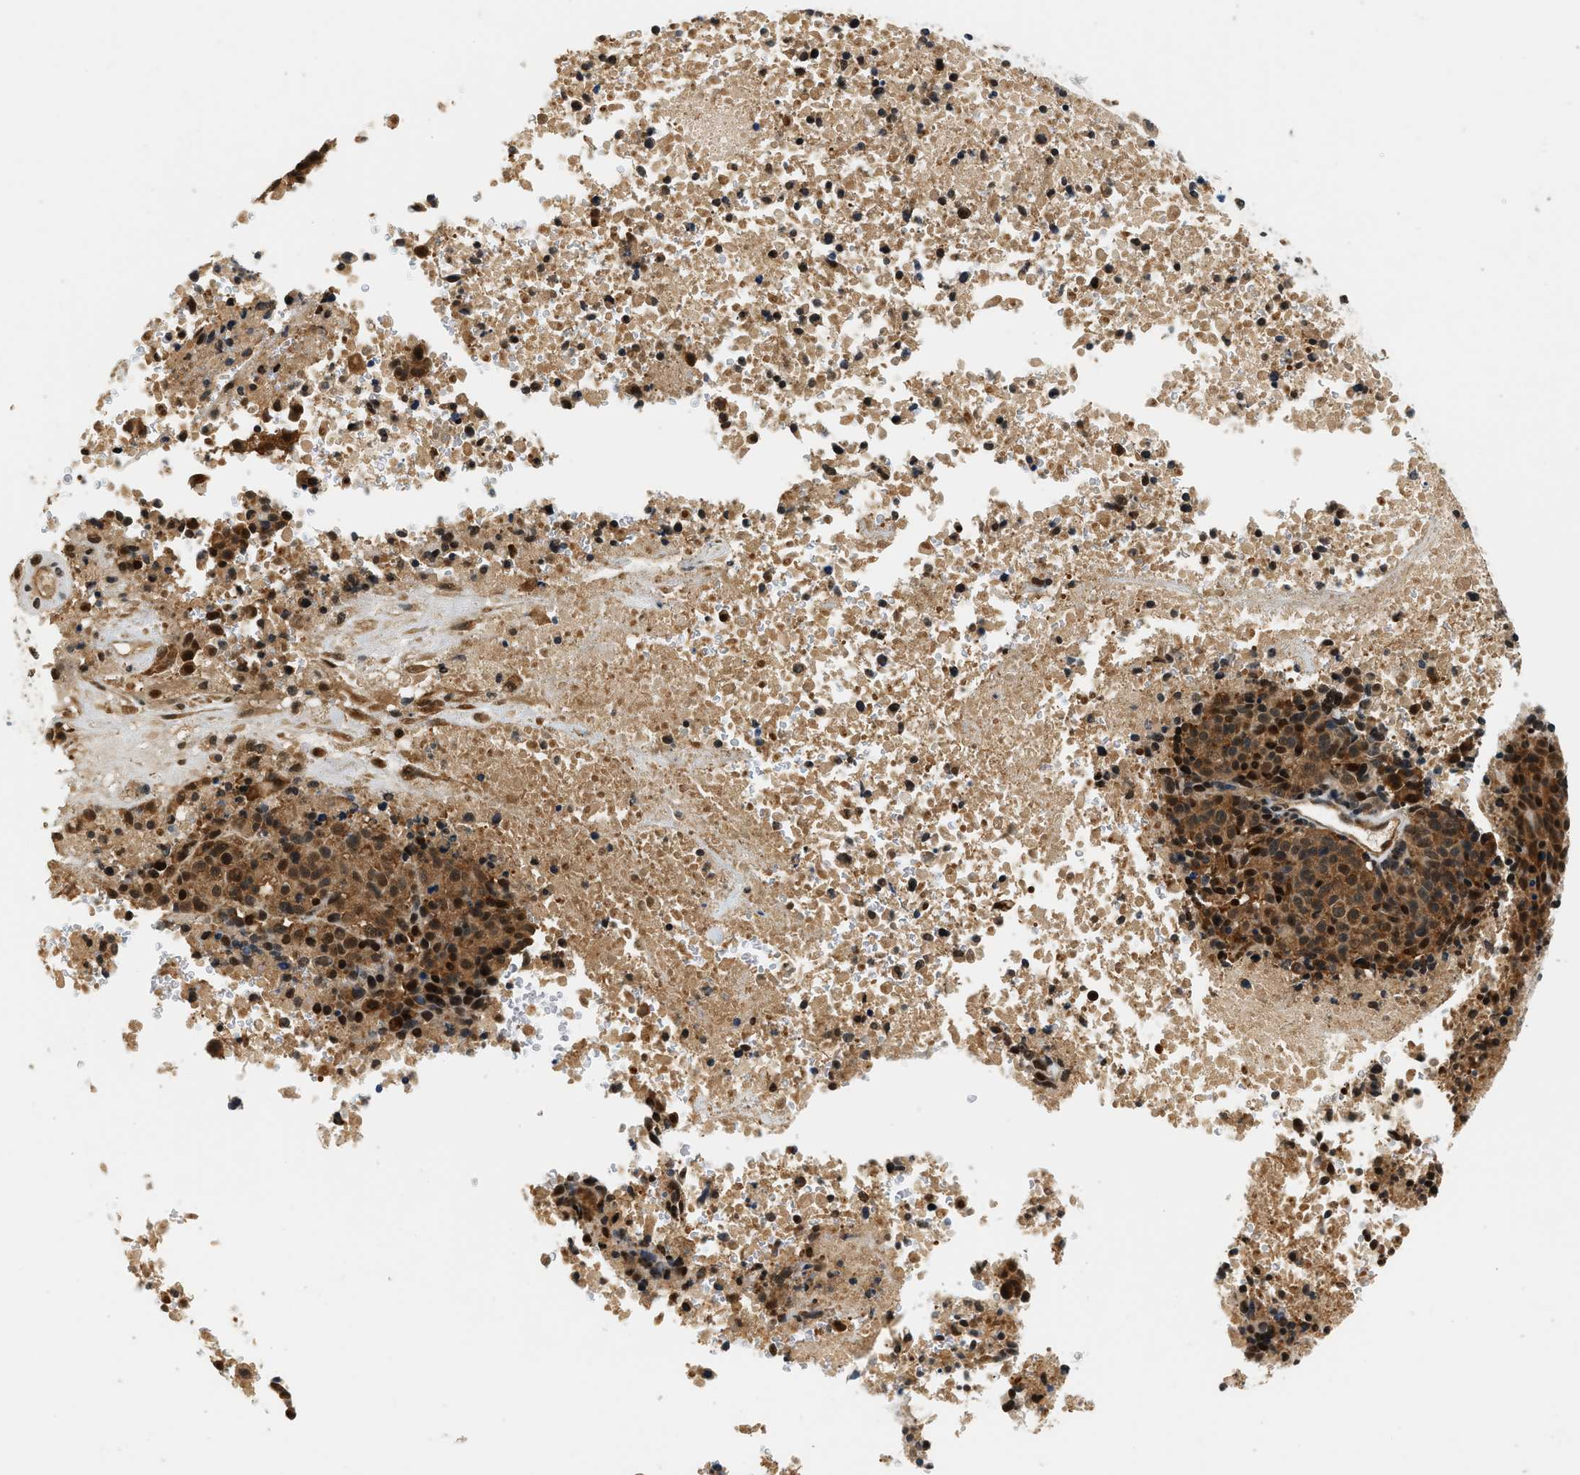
{"staining": {"intensity": "strong", "quantity": ">75%", "location": "cytoplasmic/membranous,nuclear"}, "tissue": "melanoma", "cell_type": "Tumor cells", "image_type": "cancer", "snomed": [{"axis": "morphology", "description": "Malignant melanoma, Metastatic site"}, {"axis": "topography", "description": "Cerebral cortex"}], "caption": "Human malignant melanoma (metastatic site) stained with a brown dye displays strong cytoplasmic/membranous and nuclear positive positivity in about >75% of tumor cells.", "gene": "PSMD3", "patient": {"sex": "female", "age": 52}}